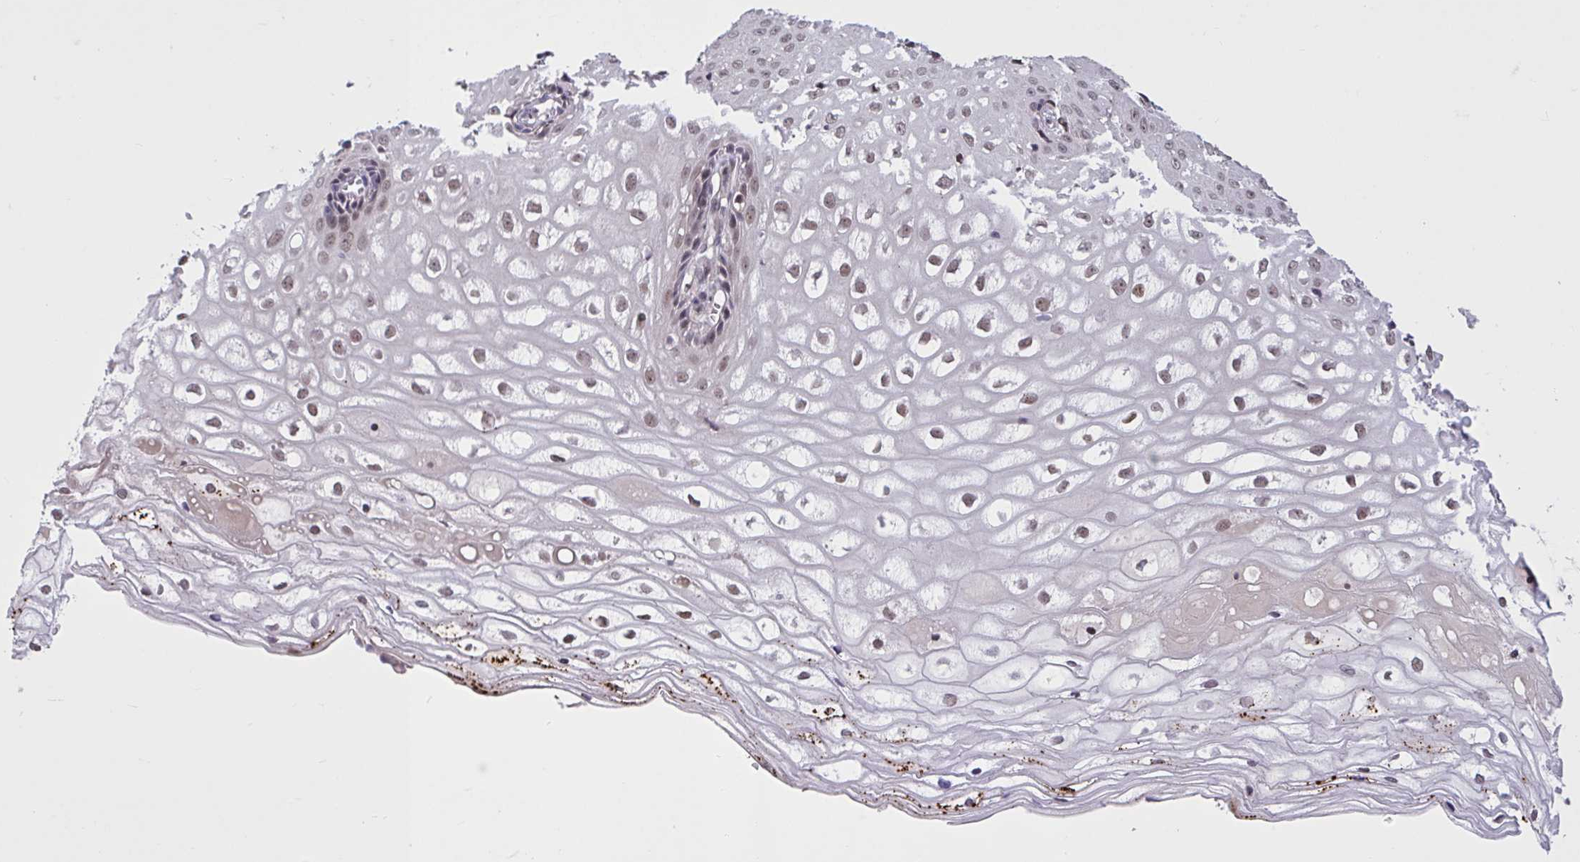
{"staining": {"intensity": "negative", "quantity": "none", "location": "none"}, "tissue": "cervix", "cell_type": "Glandular cells", "image_type": "normal", "snomed": [{"axis": "morphology", "description": "Normal tissue, NOS"}, {"axis": "topography", "description": "Cervix"}], "caption": "An IHC photomicrograph of benign cervix is shown. There is no staining in glandular cells of cervix.", "gene": "ZNF414", "patient": {"sex": "female", "age": 36}}